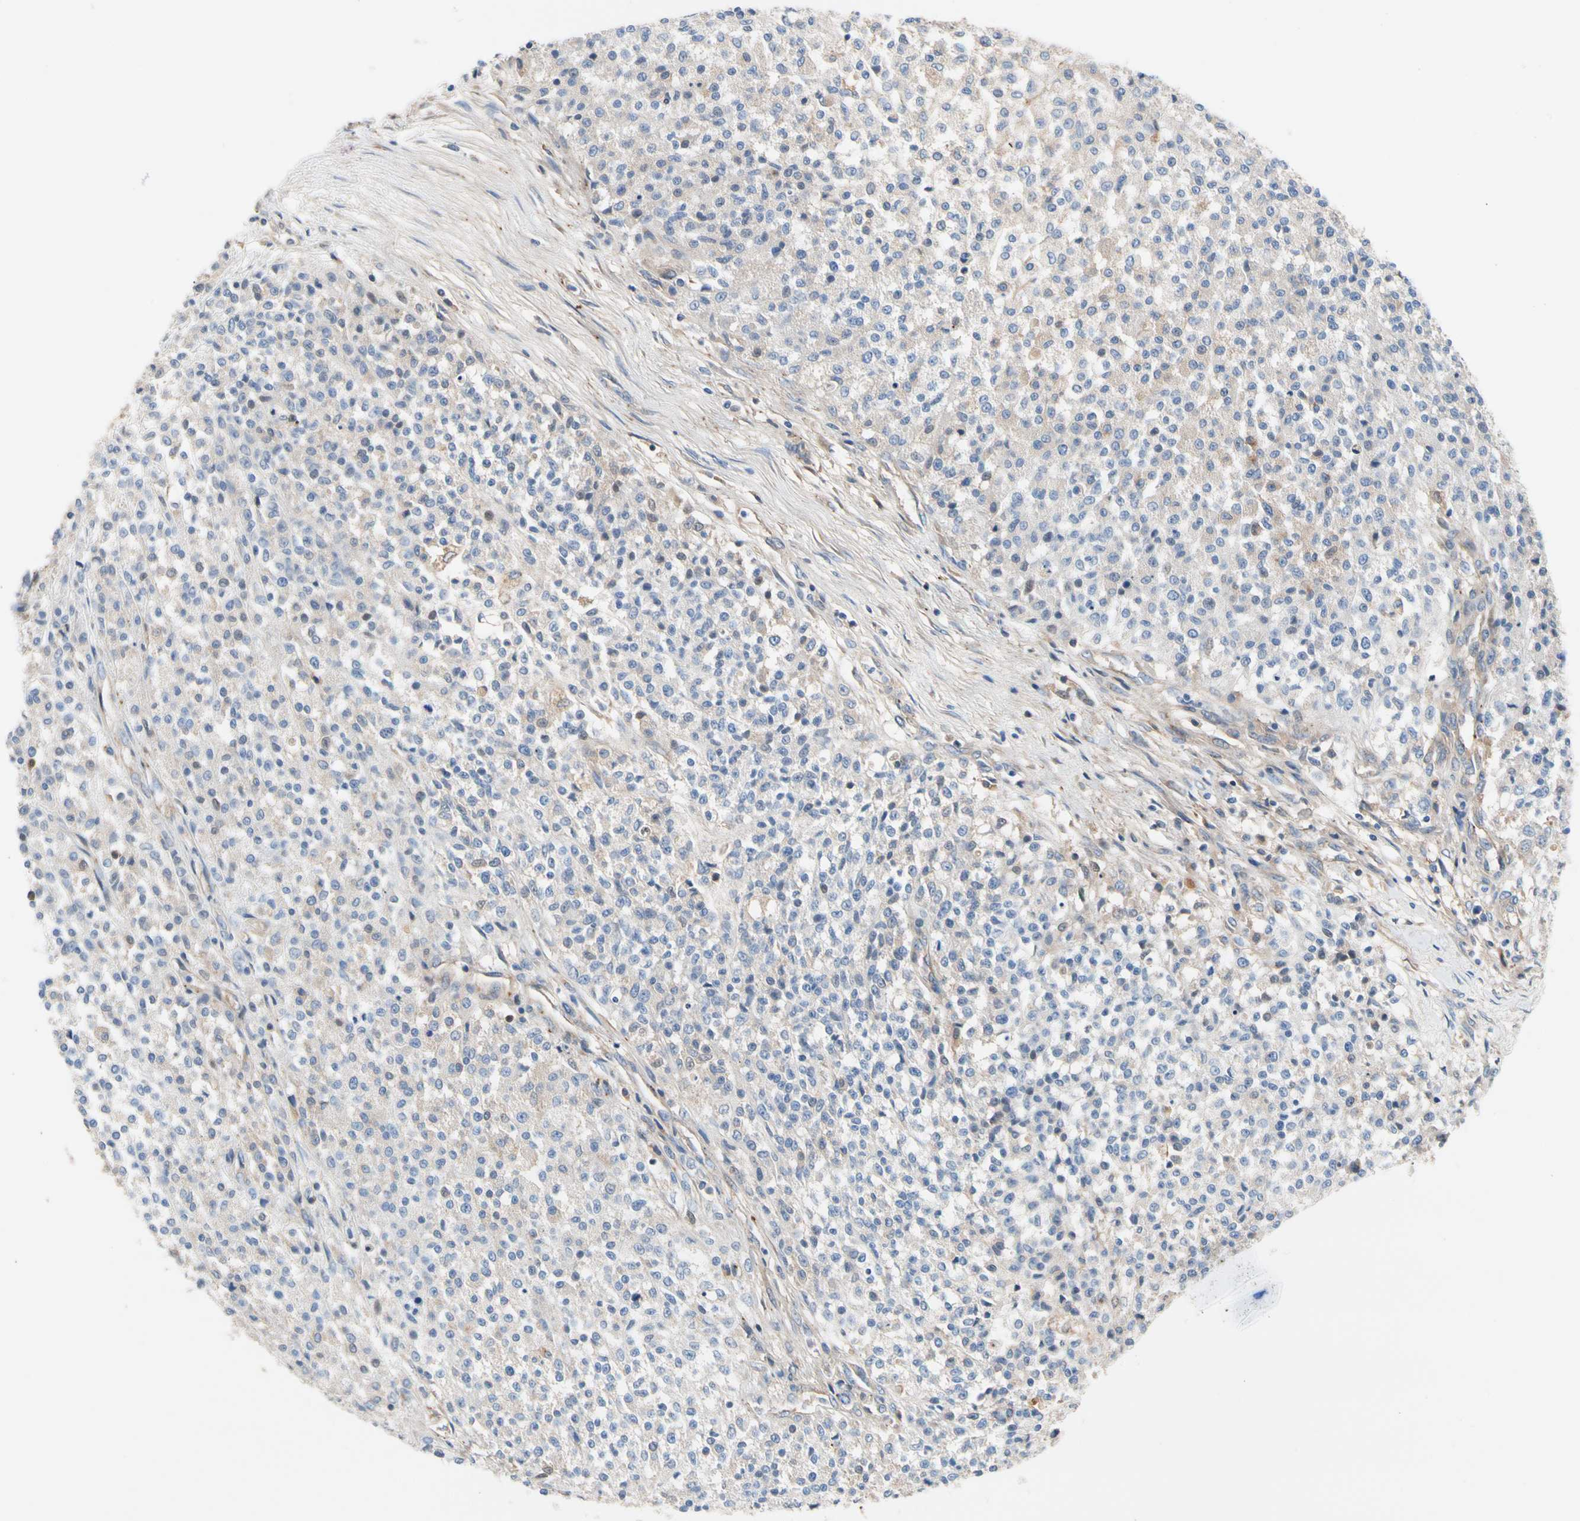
{"staining": {"intensity": "negative", "quantity": "none", "location": "none"}, "tissue": "testis cancer", "cell_type": "Tumor cells", "image_type": "cancer", "snomed": [{"axis": "morphology", "description": "Seminoma, NOS"}, {"axis": "topography", "description": "Testis"}], "caption": "Immunohistochemistry (IHC) micrograph of neoplastic tissue: human testis cancer (seminoma) stained with DAB (3,3'-diaminobenzidine) exhibits no significant protein positivity in tumor cells.", "gene": "ENTREP3", "patient": {"sex": "male", "age": 59}}